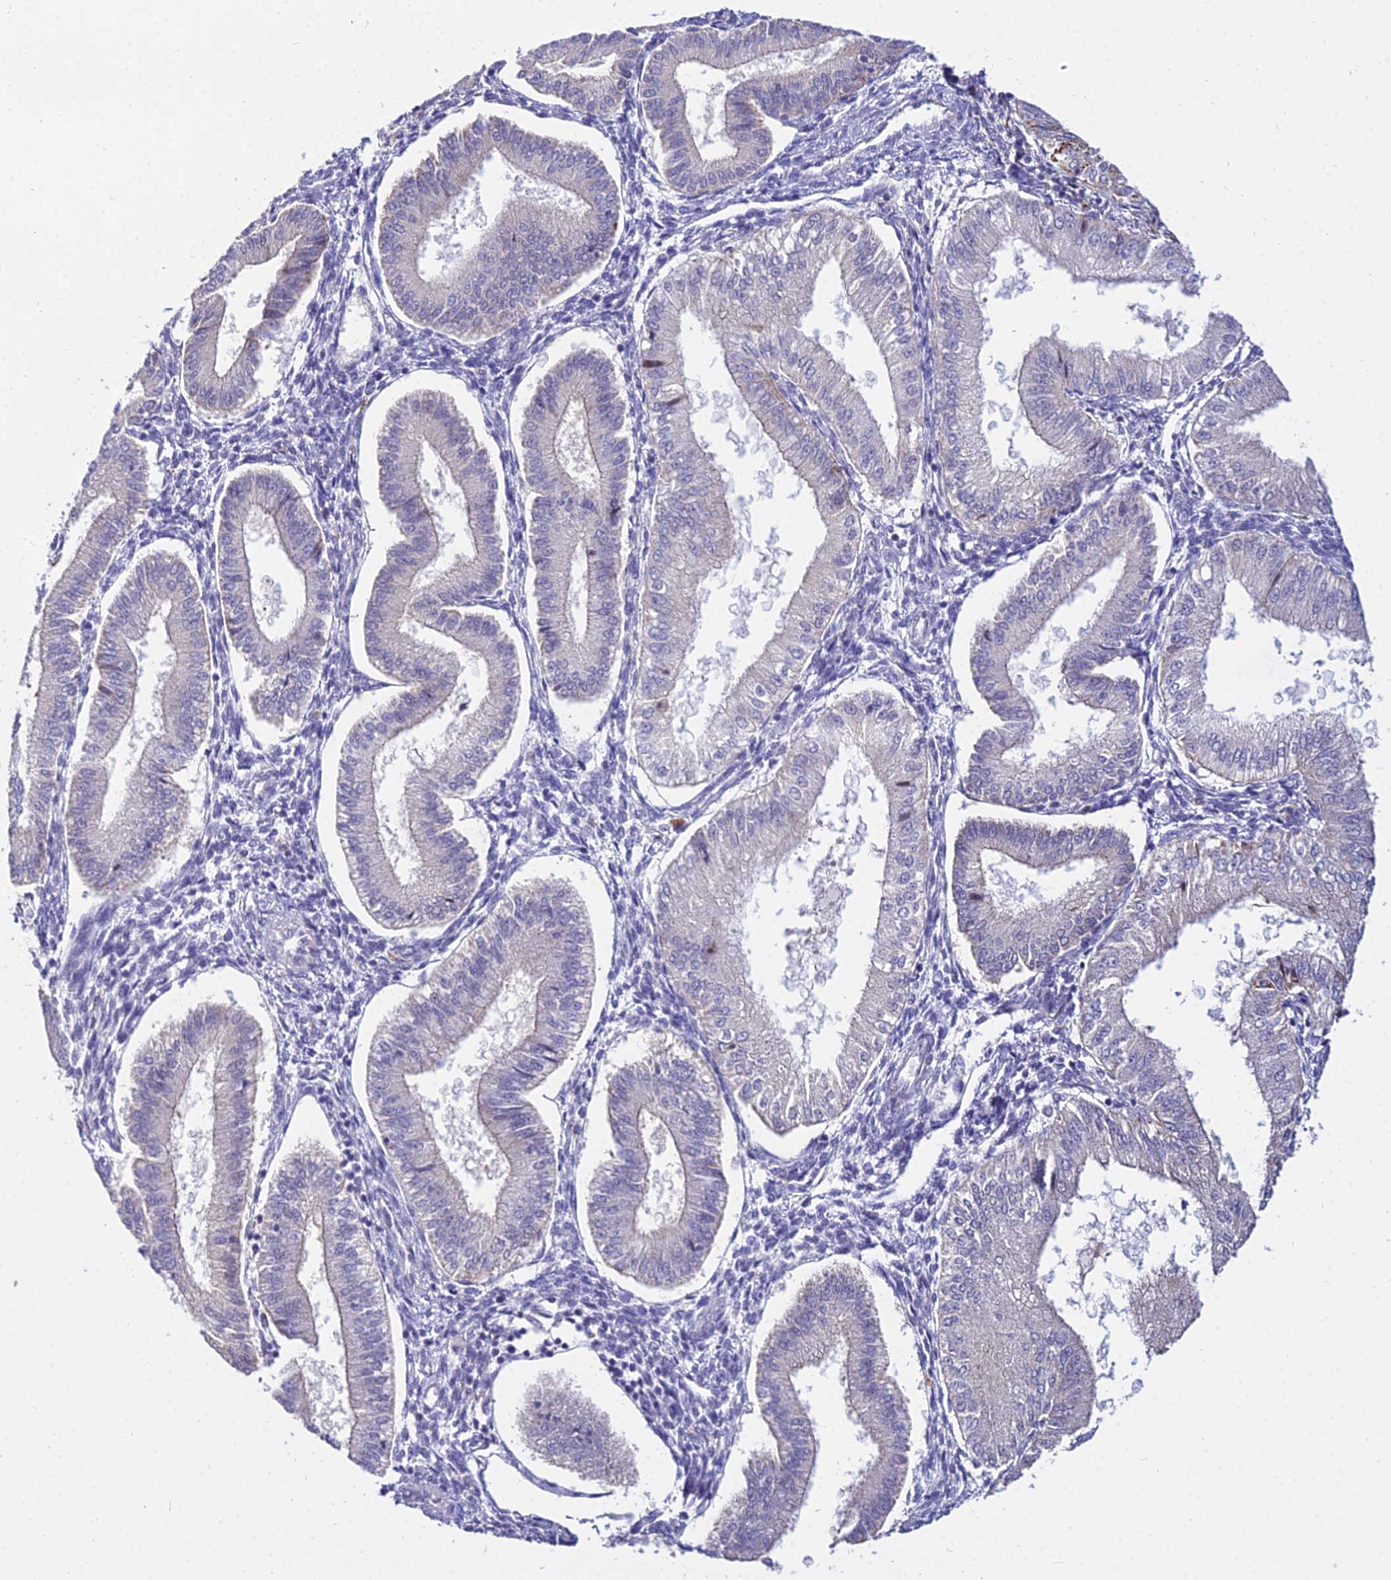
{"staining": {"intensity": "negative", "quantity": "none", "location": "none"}, "tissue": "endometrium", "cell_type": "Cells in endometrial stroma", "image_type": "normal", "snomed": [{"axis": "morphology", "description": "Normal tissue, NOS"}, {"axis": "topography", "description": "Endometrium"}], "caption": "Immunohistochemical staining of normal human endometrium reveals no significant staining in cells in endometrial stroma.", "gene": "C6orf163", "patient": {"sex": "female", "age": 39}}